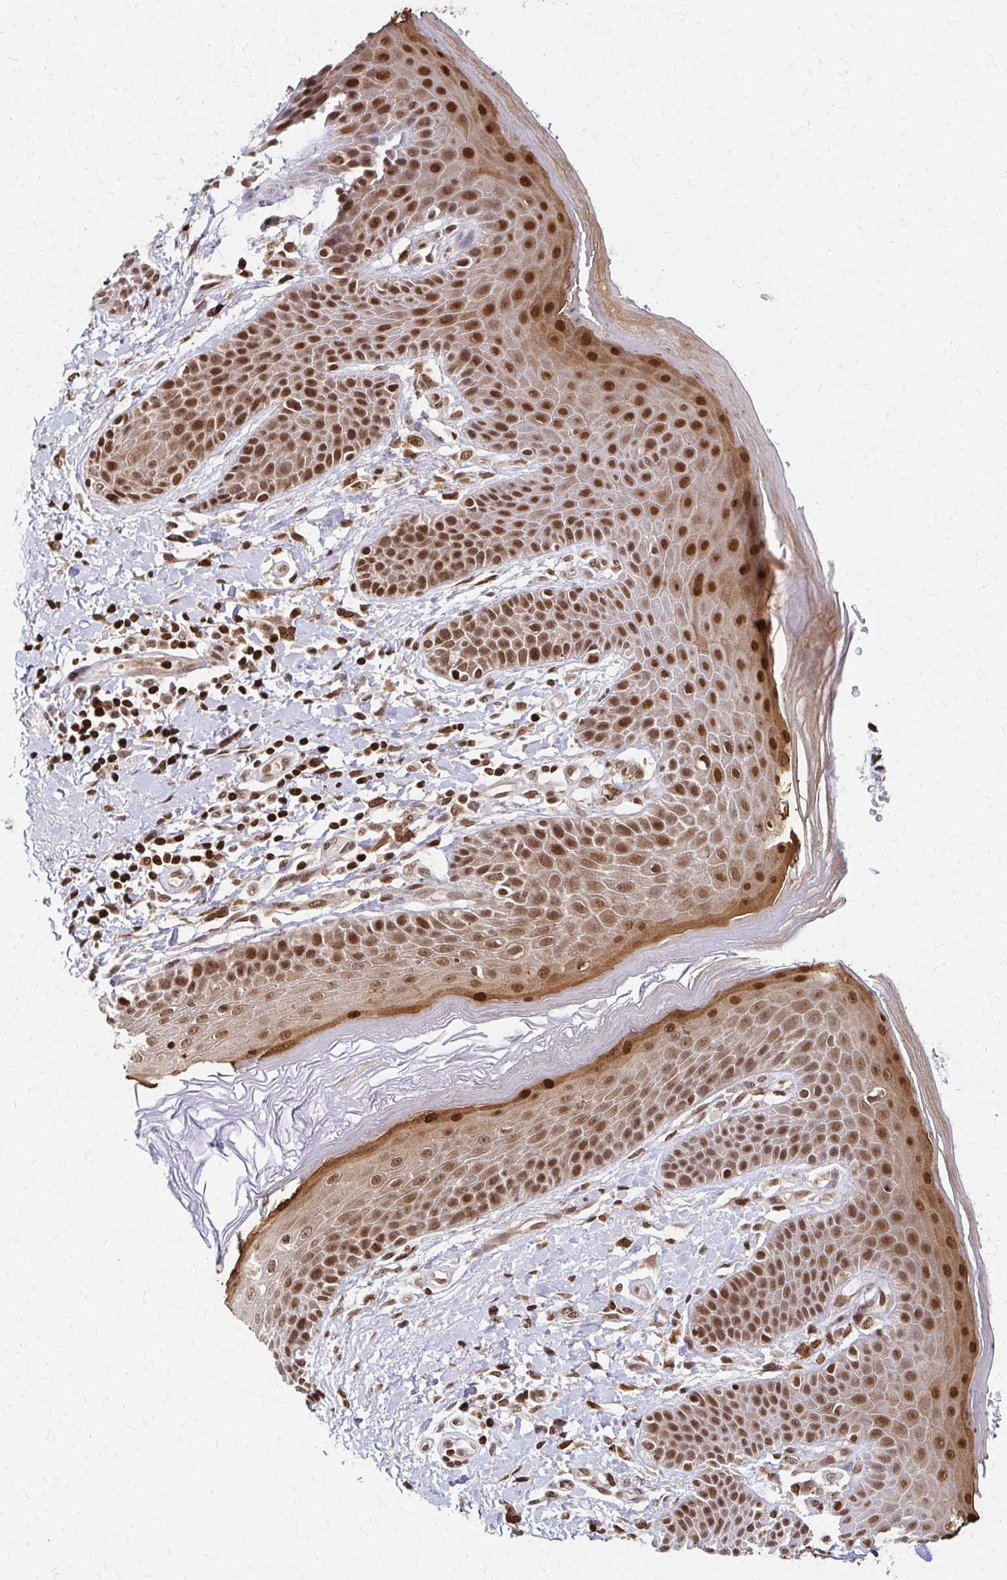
{"staining": {"intensity": "moderate", "quantity": ">75%", "location": "nuclear"}, "tissue": "skin", "cell_type": "Epidermal cells", "image_type": "normal", "snomed": [{"axis": "morphology", "description": "Normal tissue, NOS"}, {"axis": "topography", "description": "Anal"}, {"axis": "topography", "description": "Peripheral nerve tissue"}], "caption": "High-magnification brightfield microscopy of normal skin stained with DAB (brown) and counterstained with hematoxylin (blue). epidermal cells exhibit moderate nuclear expression is identified in about>75% of cells. (DAB (3,3'-diaminobenzidine) IHC with brightfield microscopy, high magnification).", "gene": "PSMD7", "patient": {"sex": "male", "age": 51}}